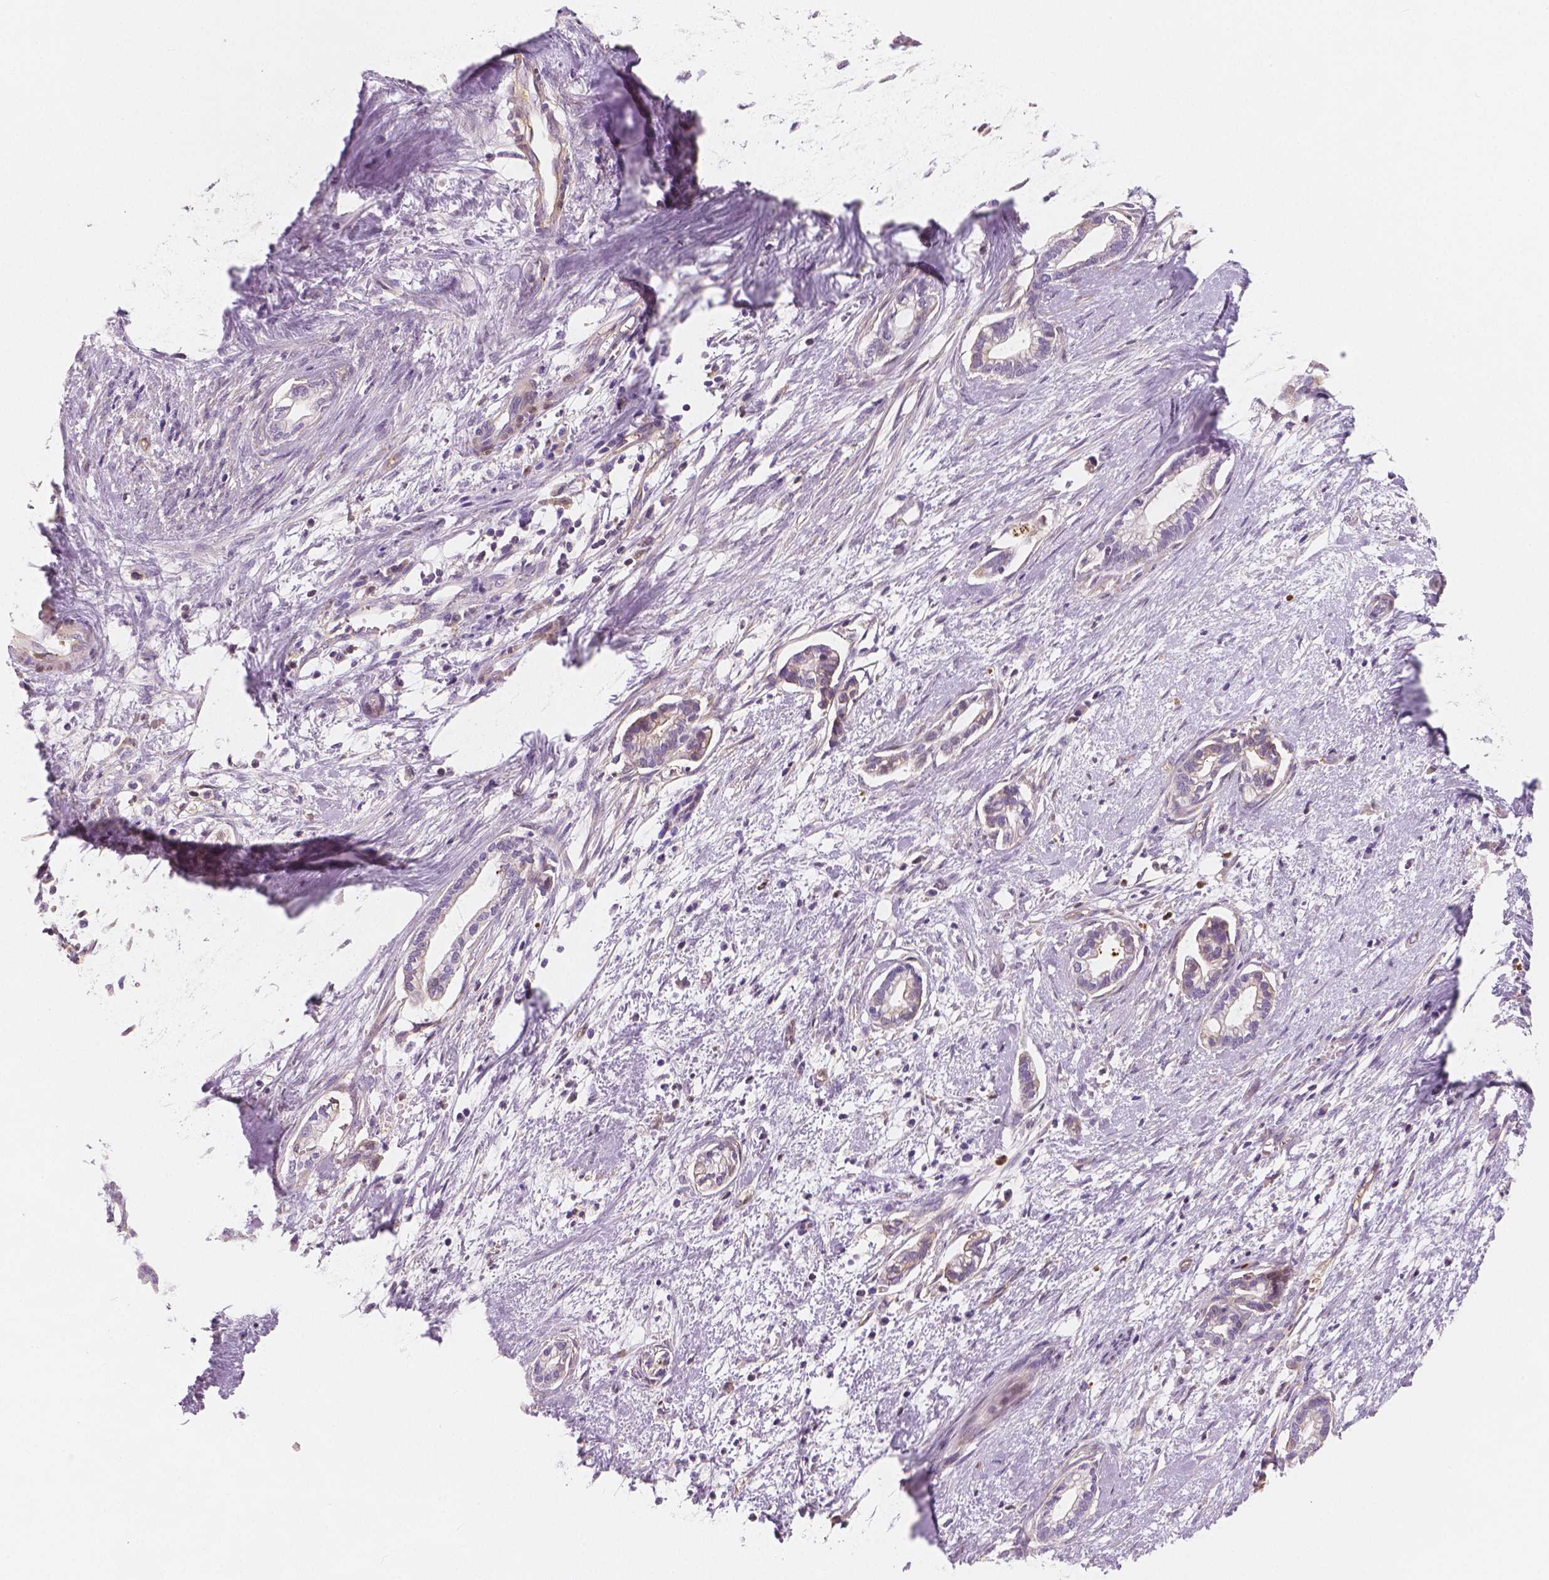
{"staining": {"intensity": "weak", "quantity": "<25%", "location": "cytoplasmic/membranous"}, "tissue": "cervical cancer", "cell_type": "Tumor cells", "image_type": "cancer", "snomed": [{"axis": "morphology", "description": "Adenocarcinoma, NOS"}, {"axis": "topography", "description": "Cervix"}], "caption": "Protein analysis of cervical cancer reveals no significant expression in tumor cells.", "gene": "APOA4", "patient": {"sex": "female", "age": 62}}